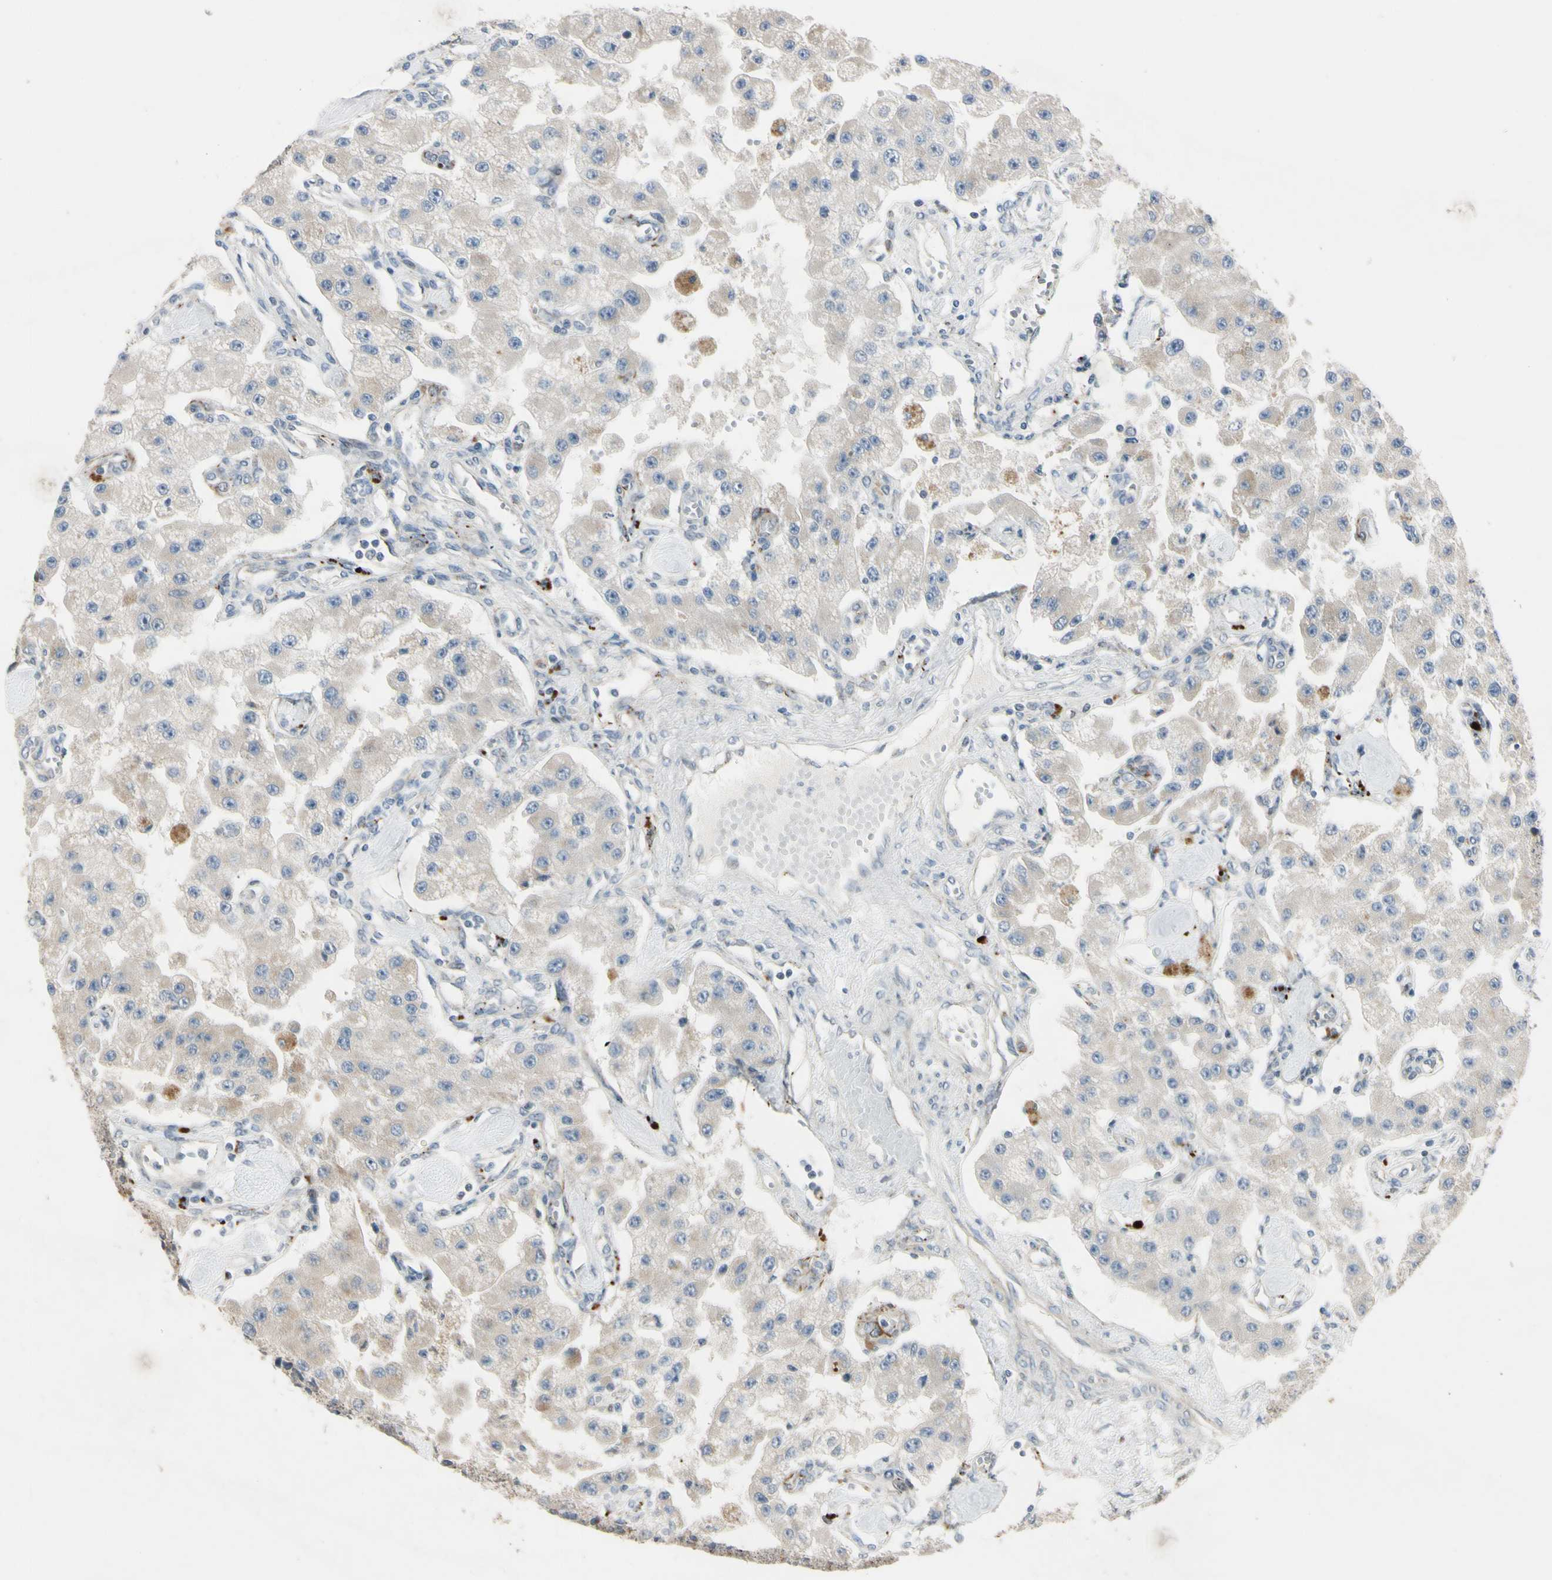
{"staining": {"intensity": "negative", "quantity": "none", "location": "none"}, "tissue": "carcinoid", "cell_type": "Tumor cells", "image_type": "cancer", "snomed": [{"axis": "morphology", "description": "Carcinoid, malignant, NOS"}, {"axis": "topography", "description": "Pancreas"}], "caption": "Tumor cells are negative for protein expression in human carcinoid (malignant). The staining was performed using DAB to visualize the protein expression in brown, while the nuclei were stained in blue with hematoxylin (Magnification: 20x).", "gene": "NDFIP1", "patient": {"sex": "male", "age": 41}}